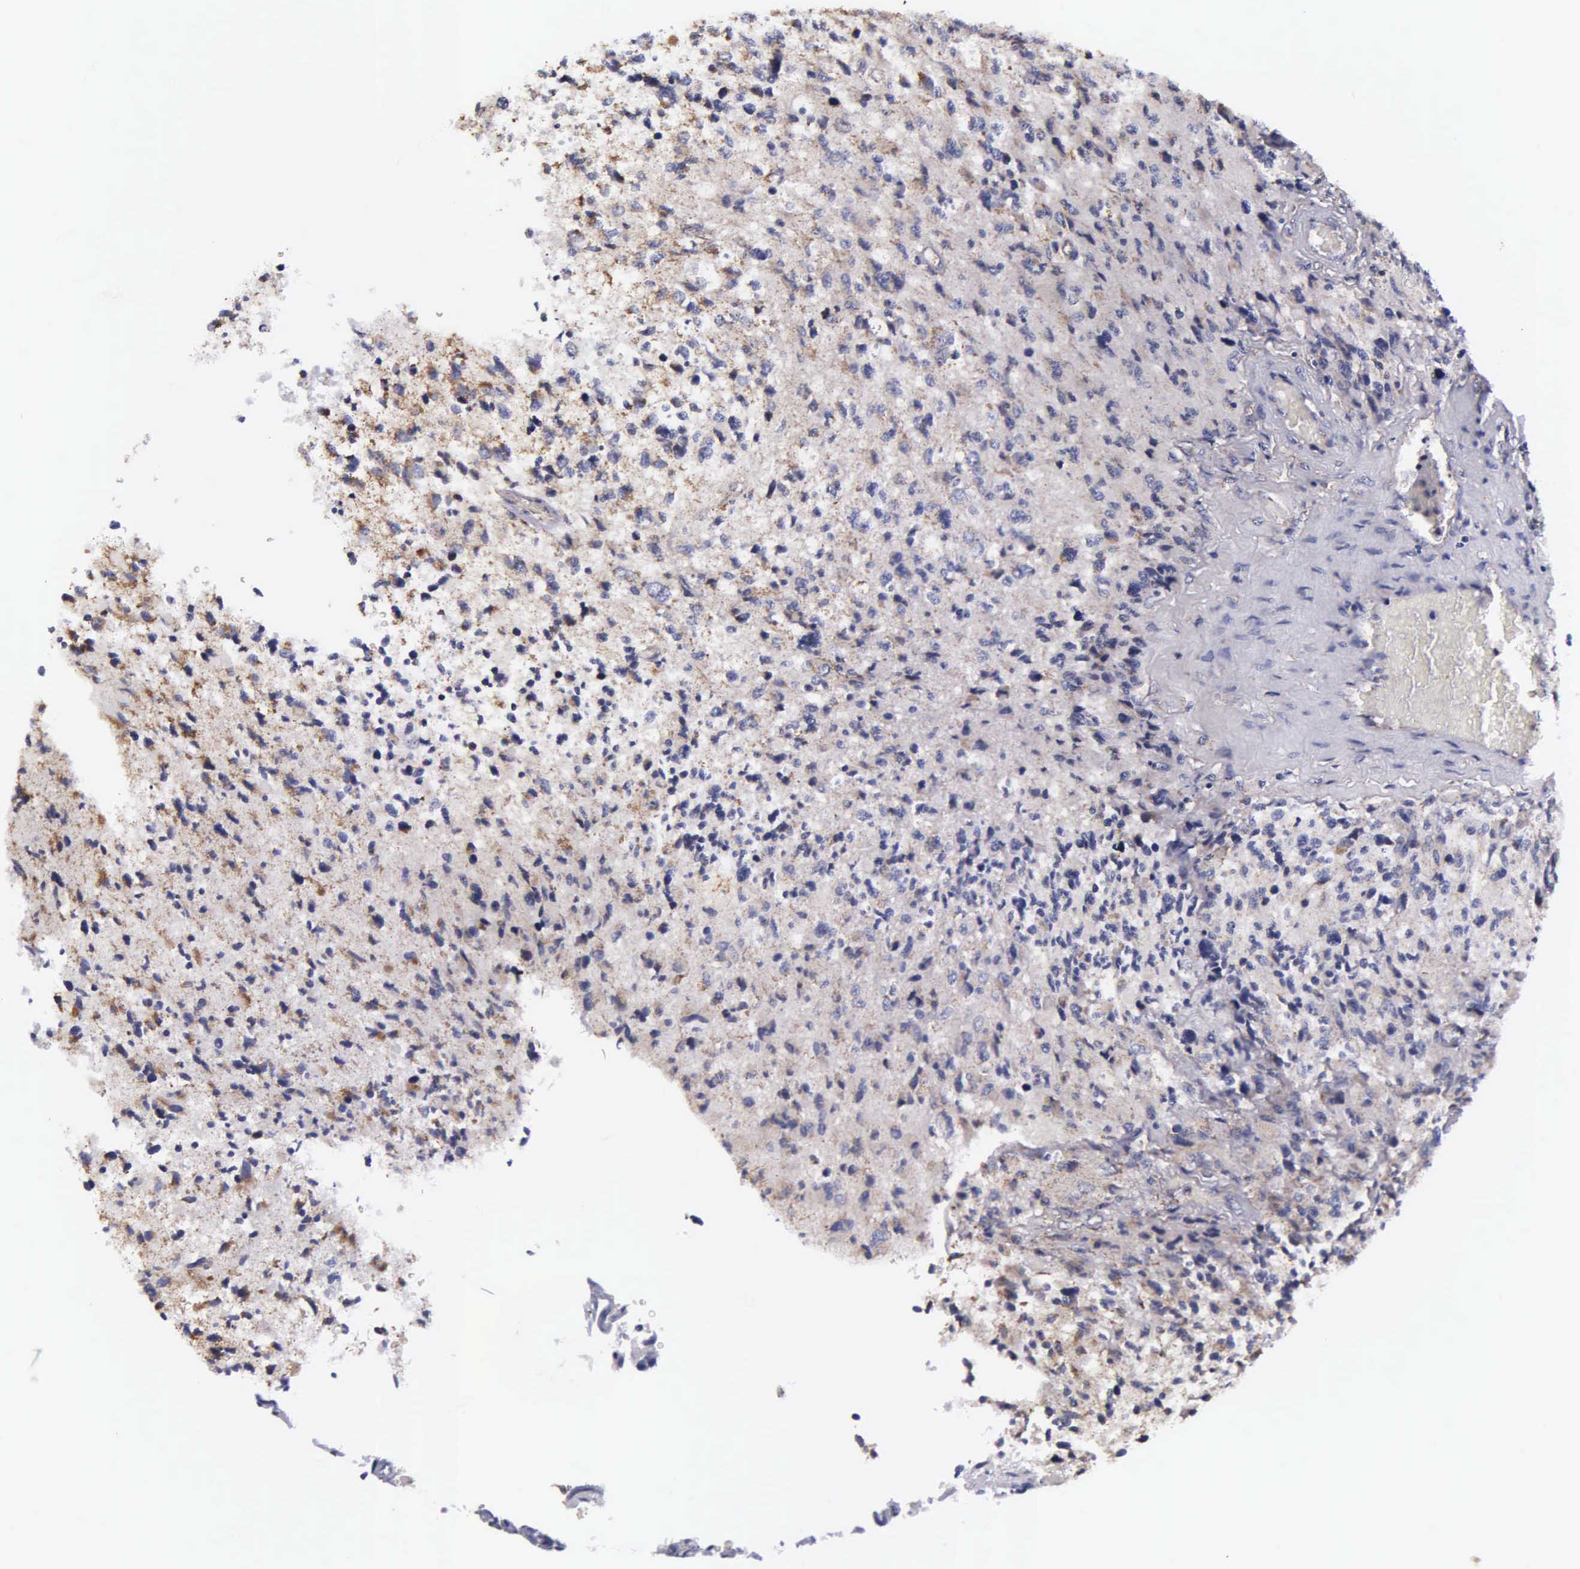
{"staining": {"intensity": "negative", "quantity": "none", "location": "none"}, "tissue": "glioma", "cell_type": "Tumor cells", "image_type": "cancer", "snomed": [{"axis": "morphology", "description": "Glioma, malignant, High grade"}, {"axis": "topography", "description": "Brain"}], "caption": "DAB immunohistochemical staining of human malignant glioma (high-grade) reveals no significant positivity in tumor cells.", "gene": "PSMA3", "patient": {"sex": "male", "age": 69}}